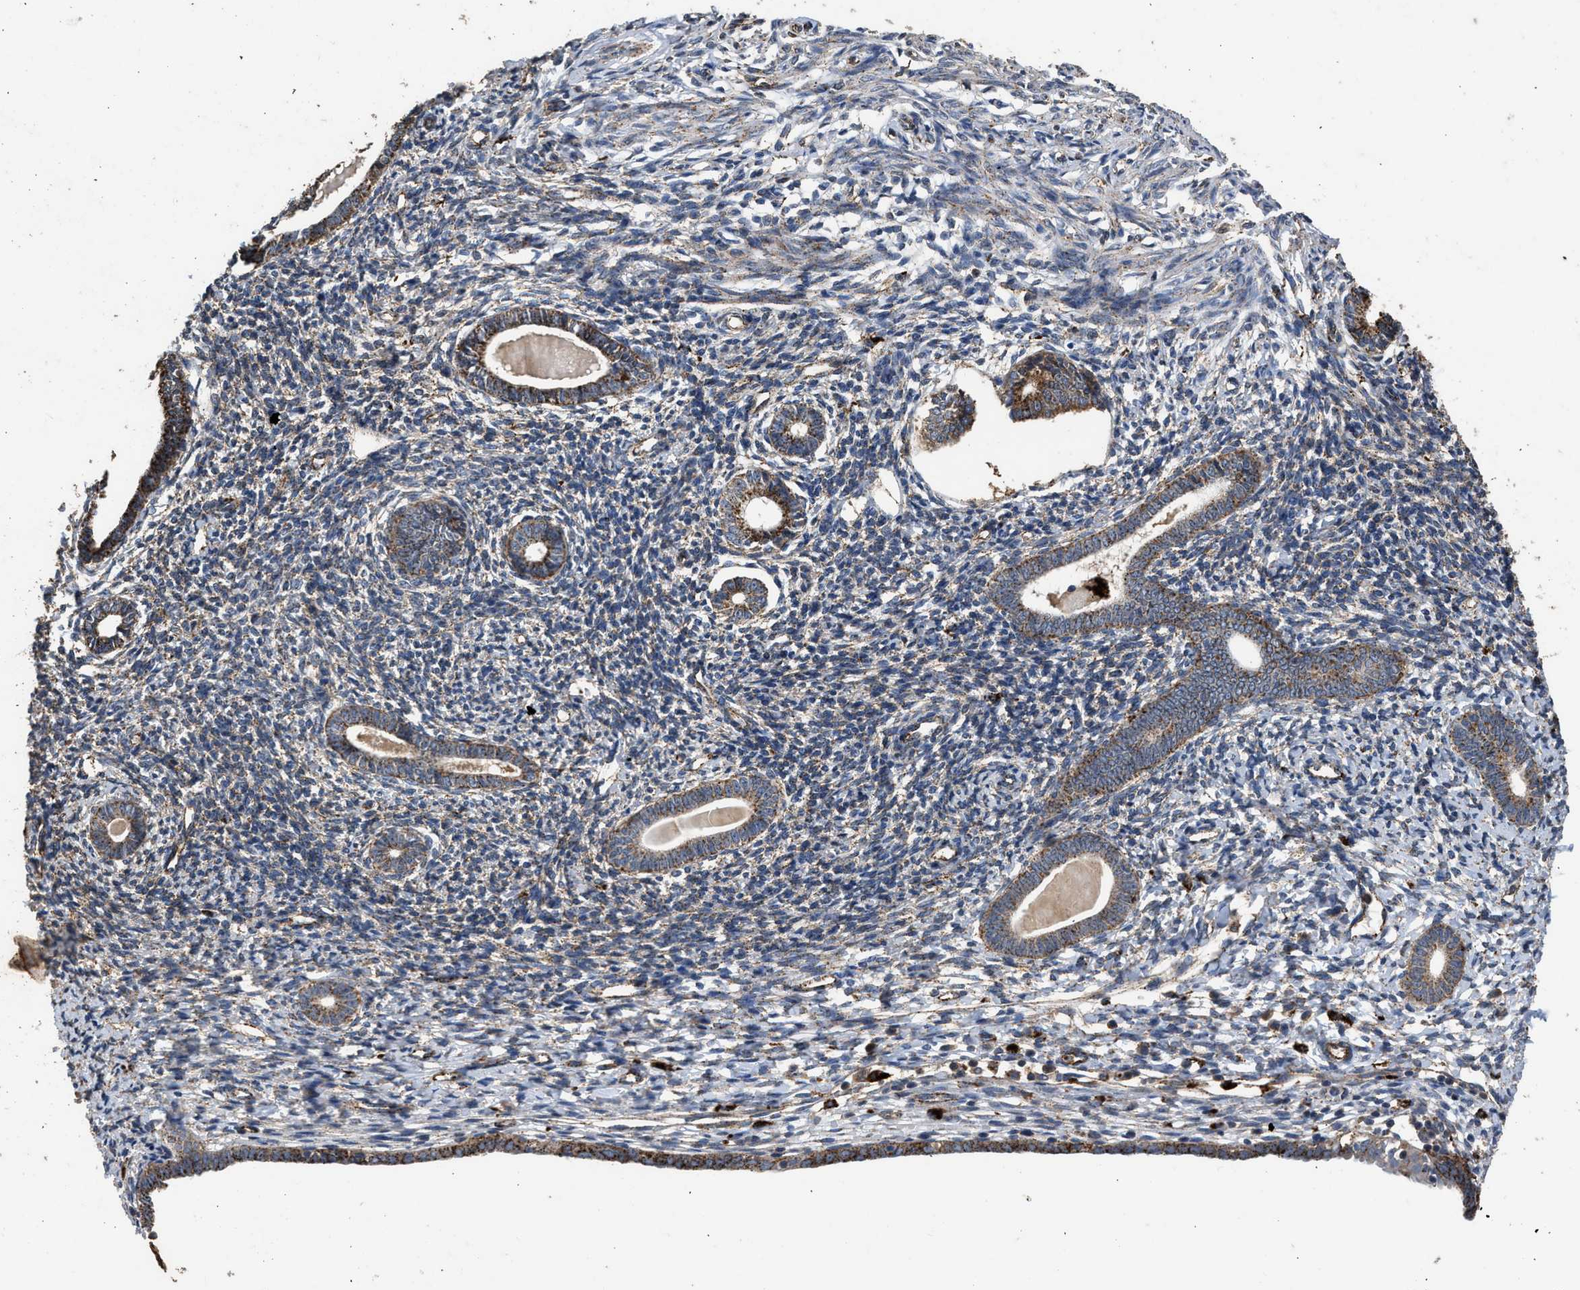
{"staining": {"intensity": "moderate", "quantity": "<25%", "location": "cytoplasmic/membranous"}, "tissue": "endometrium", "cell_type": "Cells in endometrial stroma", "image_type": "normal", "snomed": [{"axis": "morphology", "description": "Normal tissue, NOS"}, {"axis": "topography", "description": "Endometrium"}], "caption": "The image reveals staining of unremarkable endometrium, revealing moderate cytoplasmic/membranous protein expression (brown color) within cells in endometrial stroma.", "gene": "CTSV", "patient": {"sex": "female", "age": 71}}